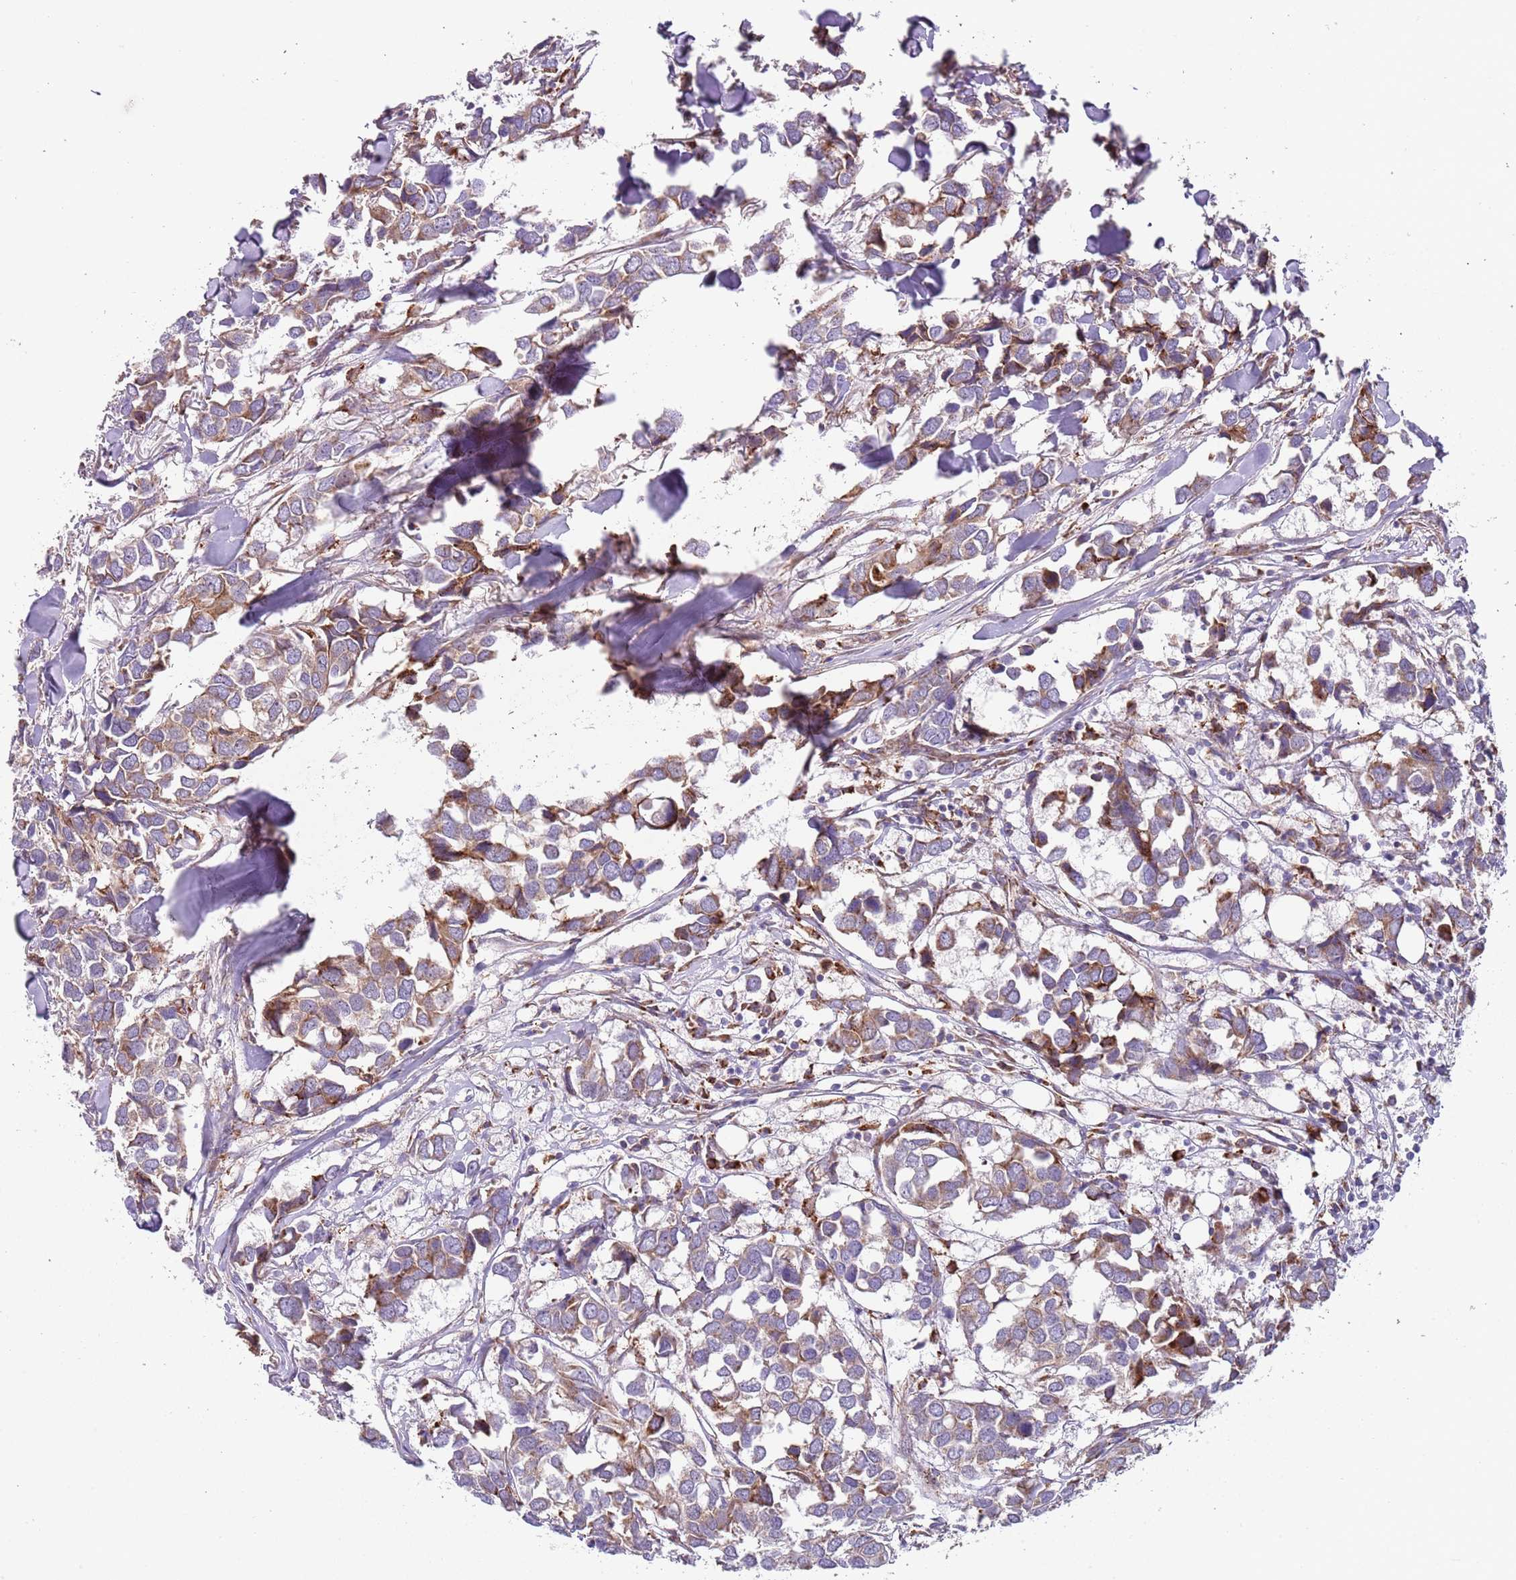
{"staining": {"intensity": "moderate", "quantity": "25%-75%", "location": "cytoplasmic/membranous"}, "tissue": "breast cancer", "cell_type": "Tumor cells", "image_type": "cancer", "snomed": [{"axis": "morphology", "description": "Duct carcinoma"}, {"axis": "topography", "description": "Breast"}], "caption": "Protein expression analysis of invasive ductal carcinoma (breast) reveals moderate cytoplasmic/membranous staining in about 25%-75% of tumor cells.", "gene": "VWCE", "patient": {"sex": "female", "age": 83}}